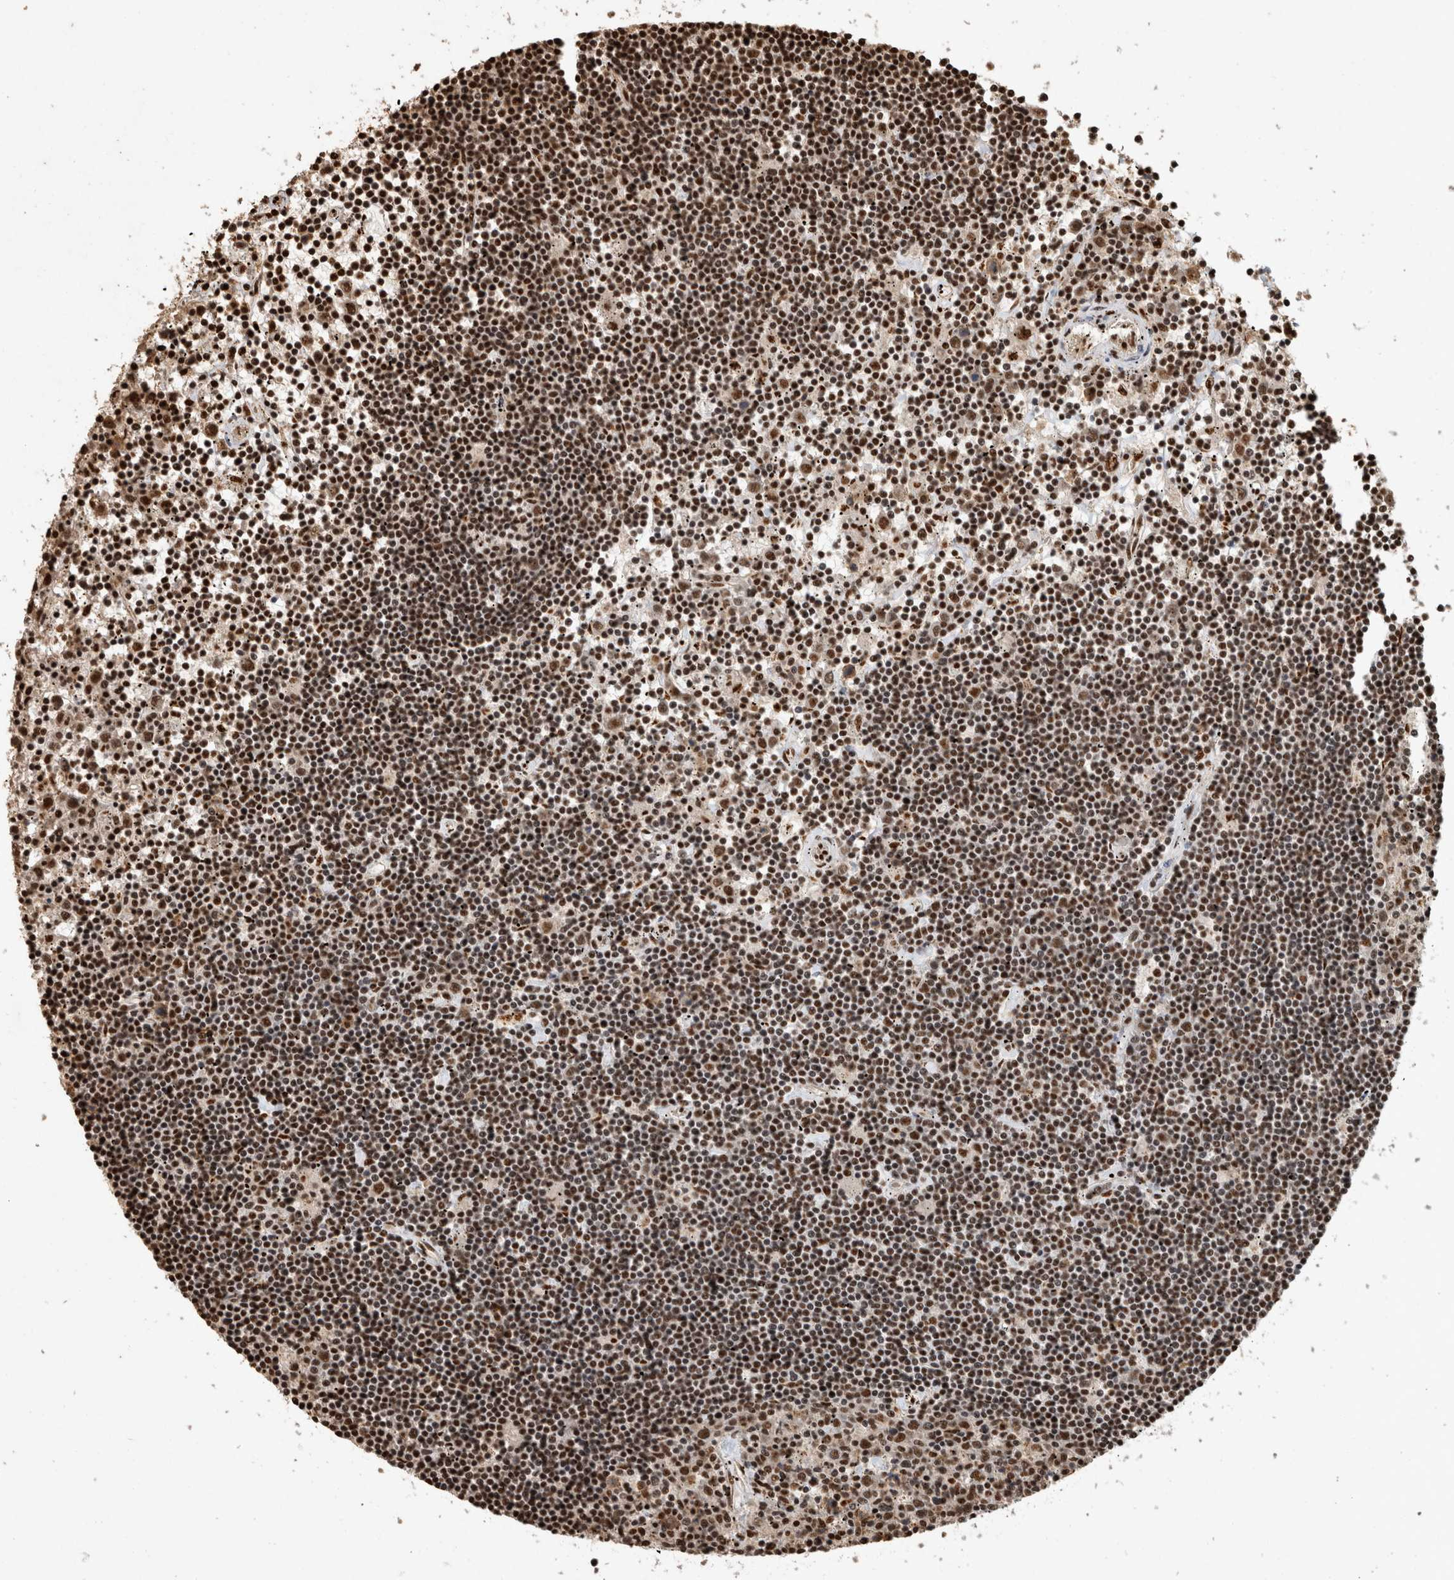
{"staining": {"intensity": "moderate", "quantity": ">75%", "location": "nuclear"}, "tissue": "lymphoma", "cell_type": "Tumor cells", "image_type": "cancer", "snomed": [{"axis": "morphology", "description": "Malignant lymphoma, non-Hodgkin's type, Low grade"}, {"axis": "topography", "description": "Spleen"}], "caption": "There is medium levels of moderate nuclear staining in tumor cells of low-grade malignant lymphoma, non-Hodgkin's type, as demonstrated by immunohistochemical staining (brown color).", "gene": "RAD50", "patient": {"sex": "male", "age": 76}}